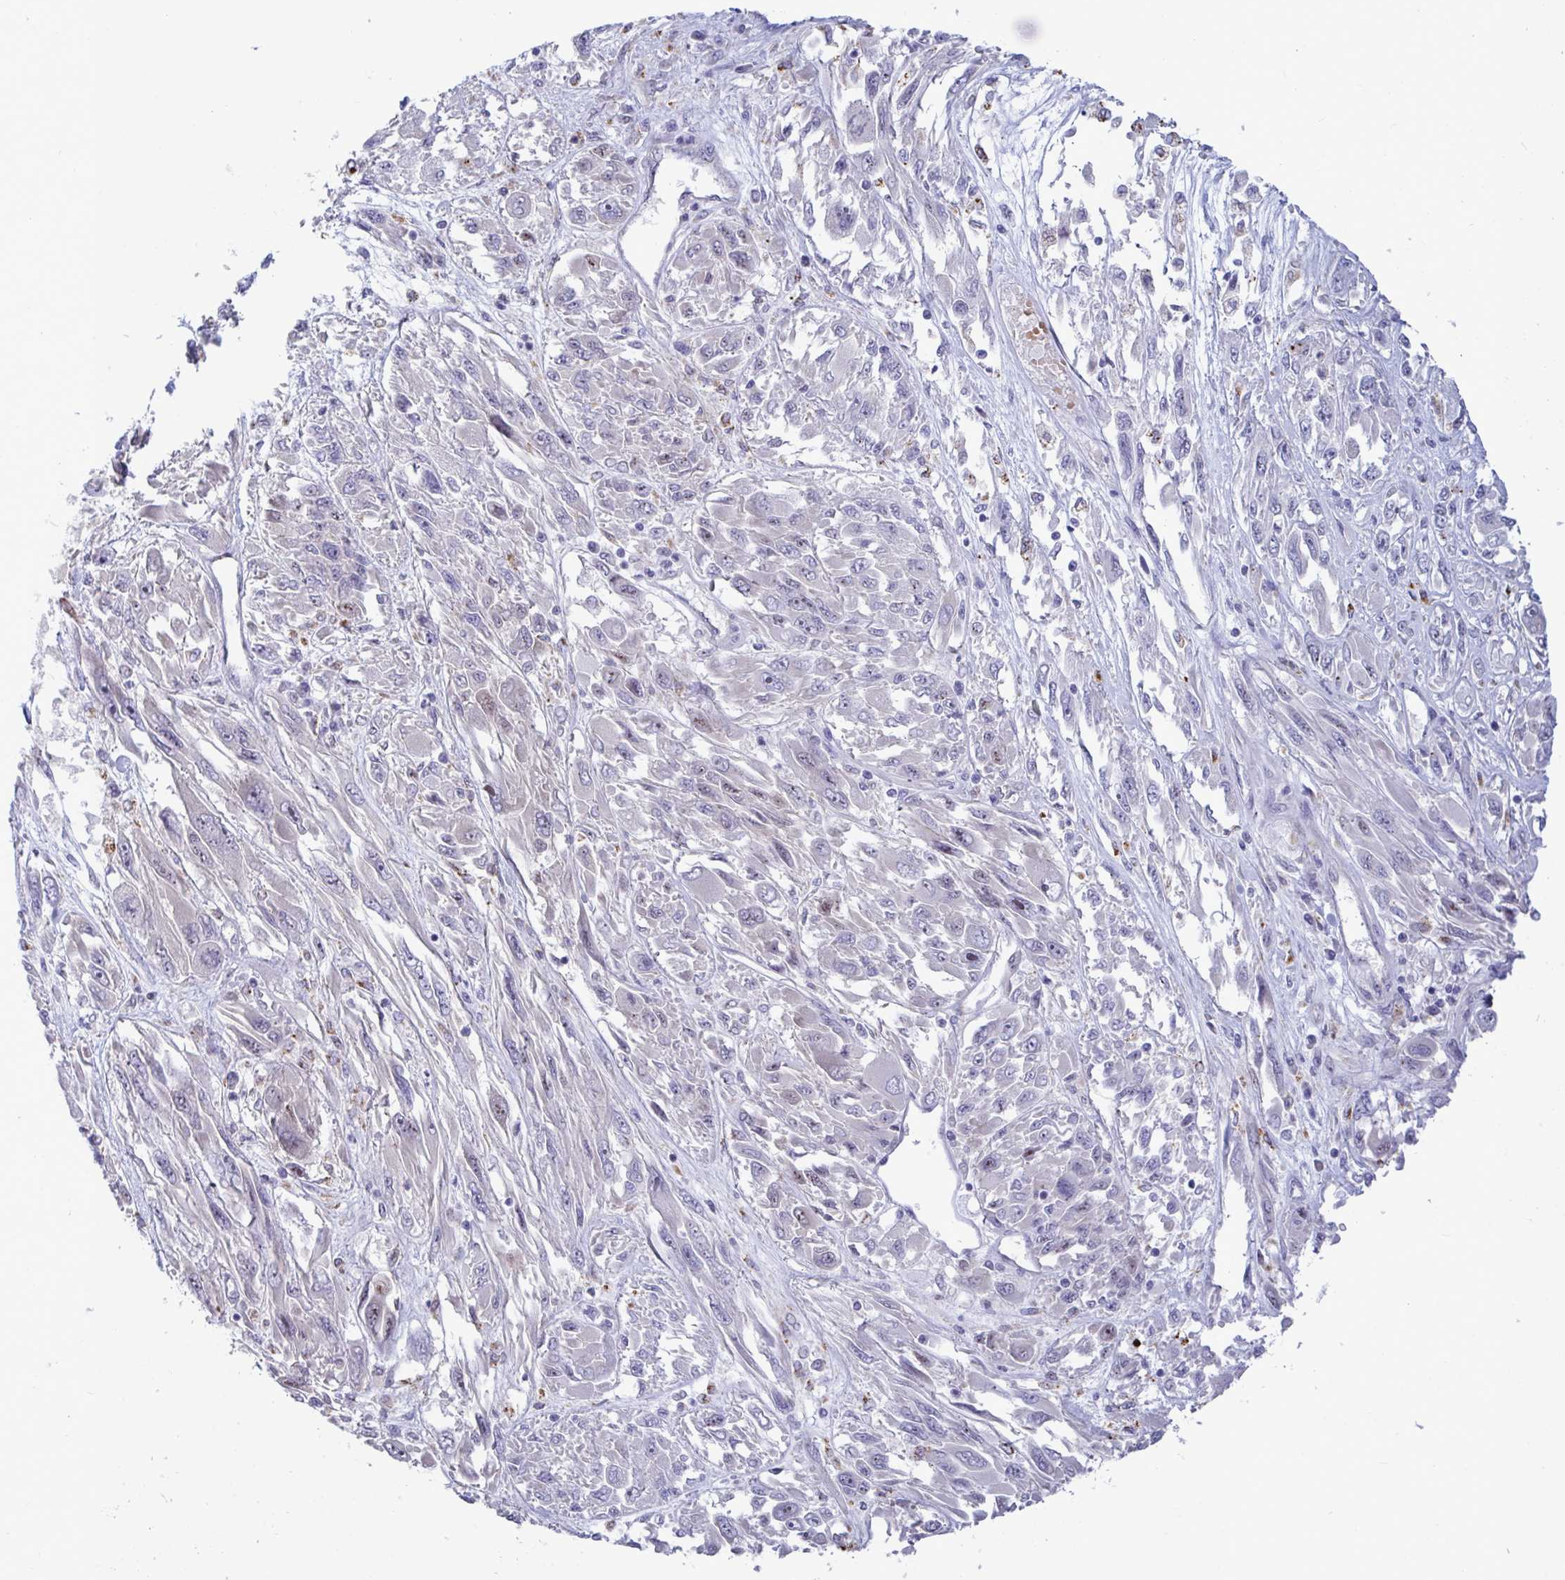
{"staining": {"intensity": "negative", "quantity": "none", "location": "none"}, "tissue": "melanoma", "cell_type": "Tumor cells", "image_type": "cancer", "snomed": [{"axis": "morphology", "description": "Malignant melanoma, NOS"}, {"axis": "topography", "description": "Skin"}], "caption": "Micrograph shows no protein expression in tumor cells of melanoma tissue.", "gene": "TAS2R38", "patient": {"sex": "female", "age": 91}}